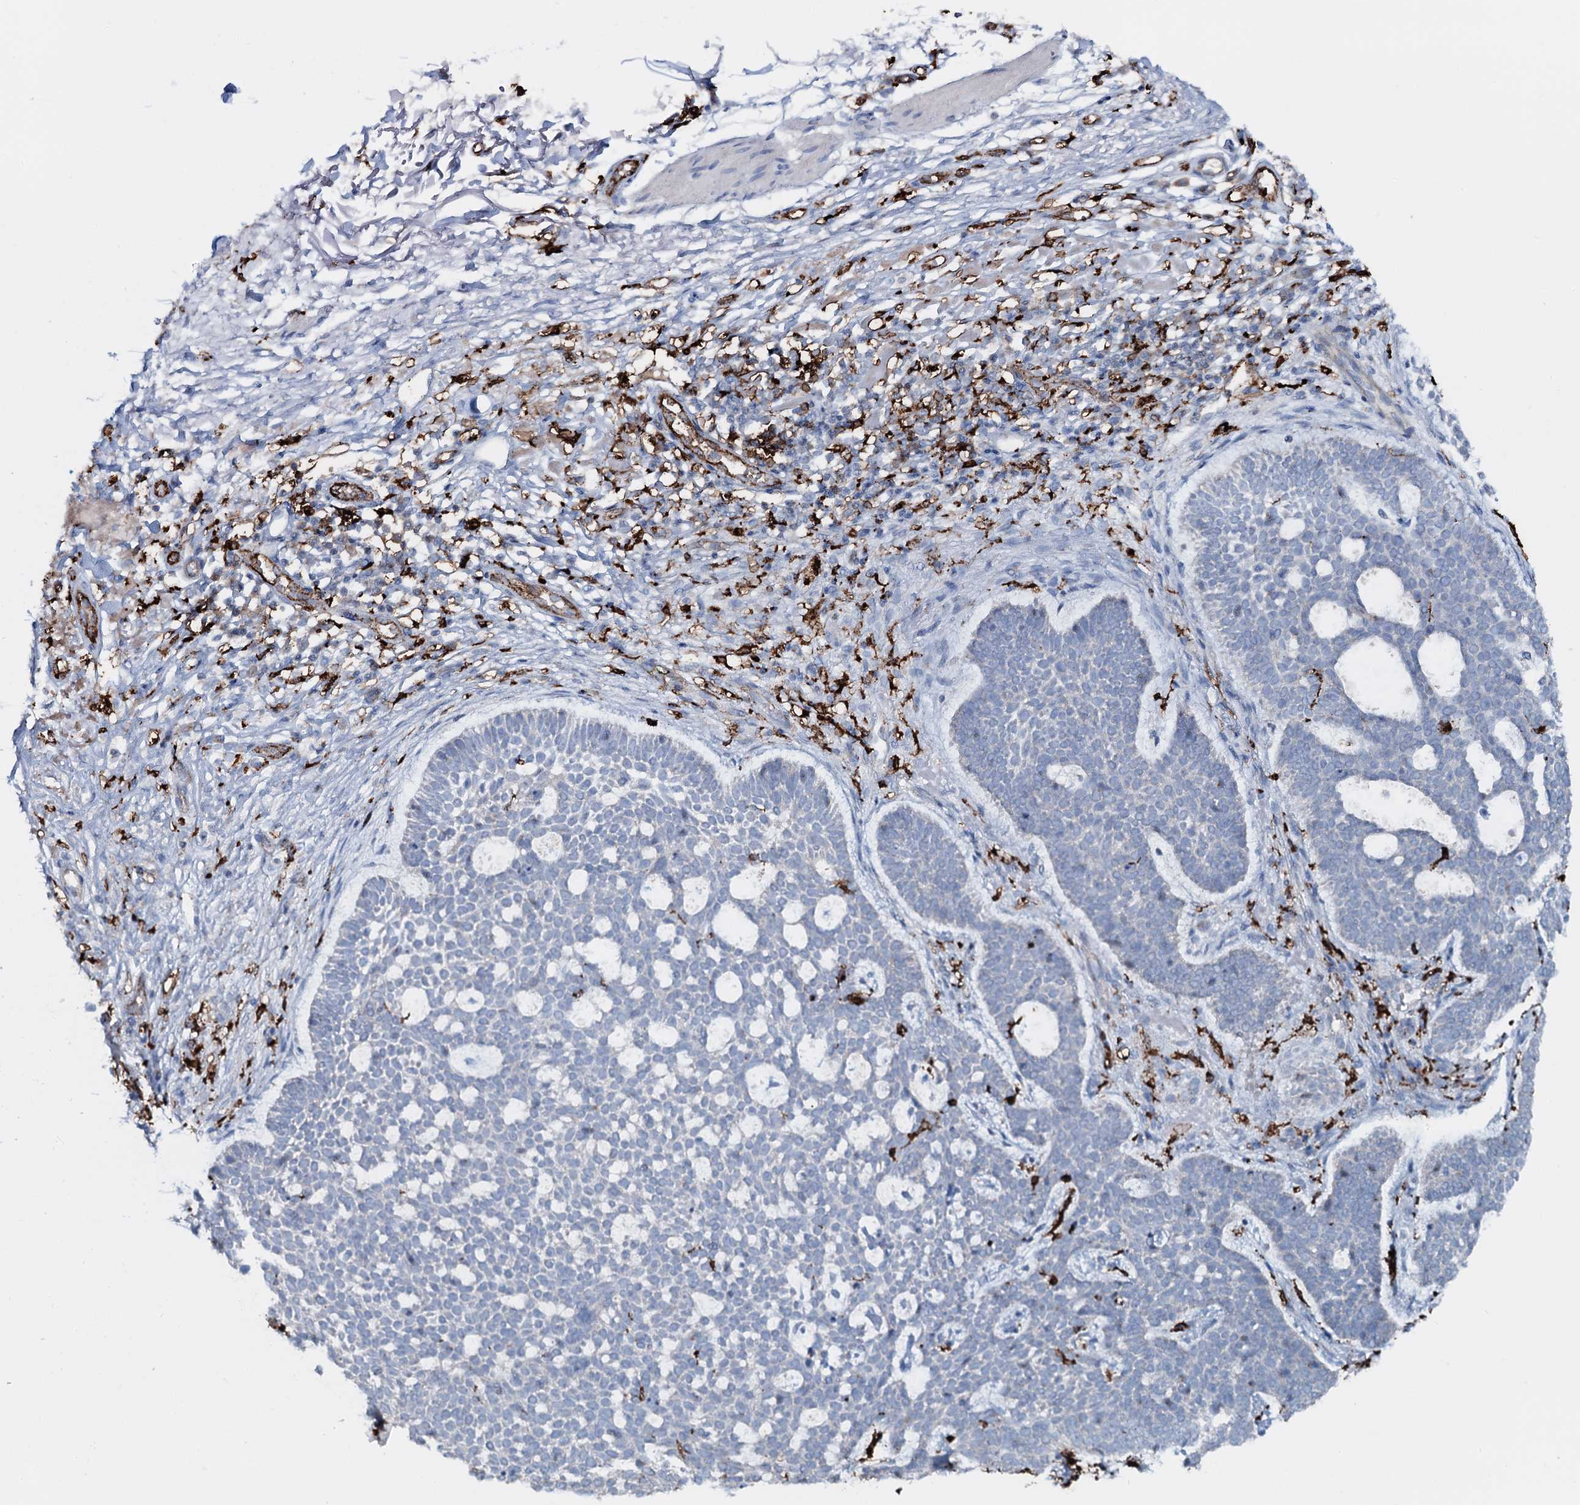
{"staining": {"intensity": "negative", "quantity": "none", "location": "none"}, "tissue": "skin cancer", "cell_type": "Tumor cells", "image_type": "cancer", "snomed": [{"axis": "morphology", "description": "Basal cell carcinoma"}, {"axis": "topography", "description": "Skin"}], "caption": "Protein analysis of basal cell carcinoma (skin) shows no significant expression in tumor cells.", "gene": "OSBPL2", "patient": {"sex": "male", "age": 85}}